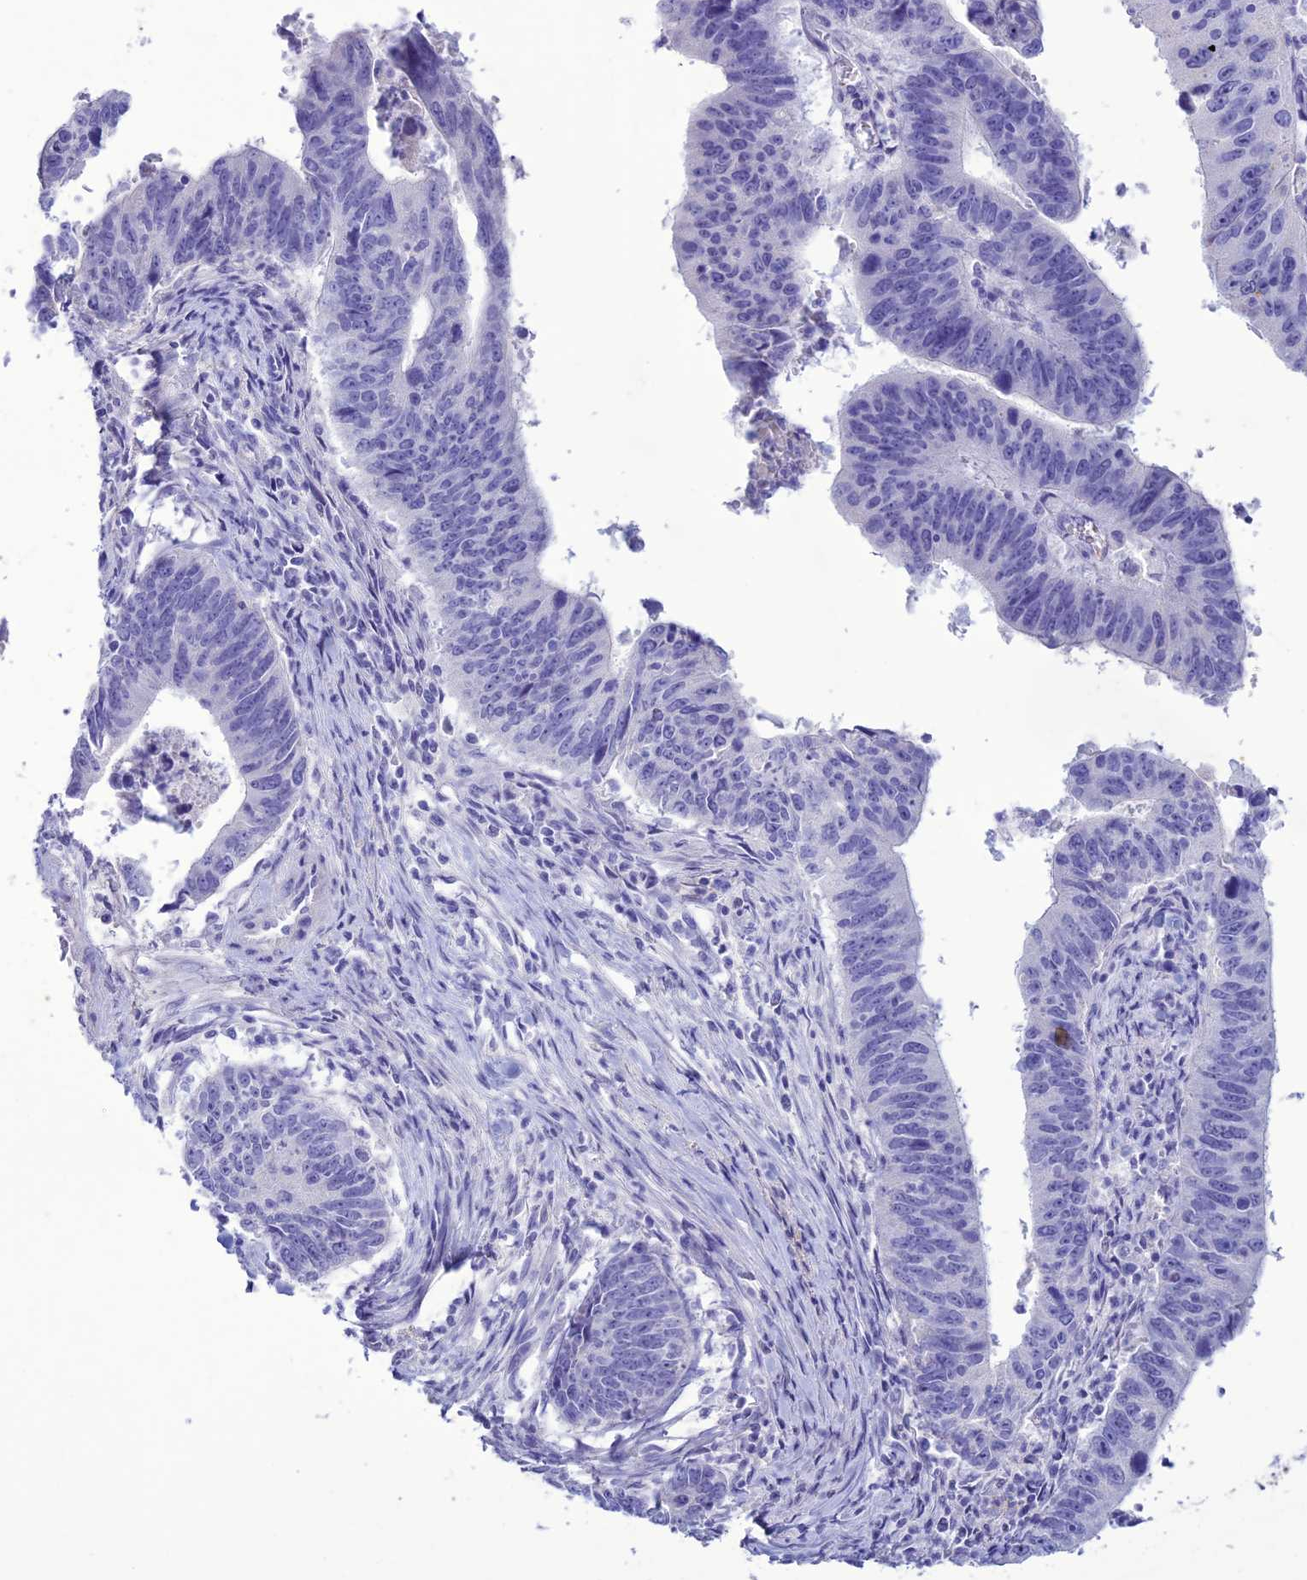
{"staining": {"intensity": "negative", "quantity": "none", "location": "none"}, "tissue": "stomach cancer", "cell_type": "Tumor cells", "image_type": "cancer", "snomed": [{"axis": "morphology", "description": "Adenocarcinoma, NOS"}, {"axis": "topography", "description": "Stomach"}], "caption": "Tumor cells are negative for brown protein staining in stomach cancer (adenocarcinoma).", "gene": "CLEC2L", "patient": {"sex": "male", "age": 59}}